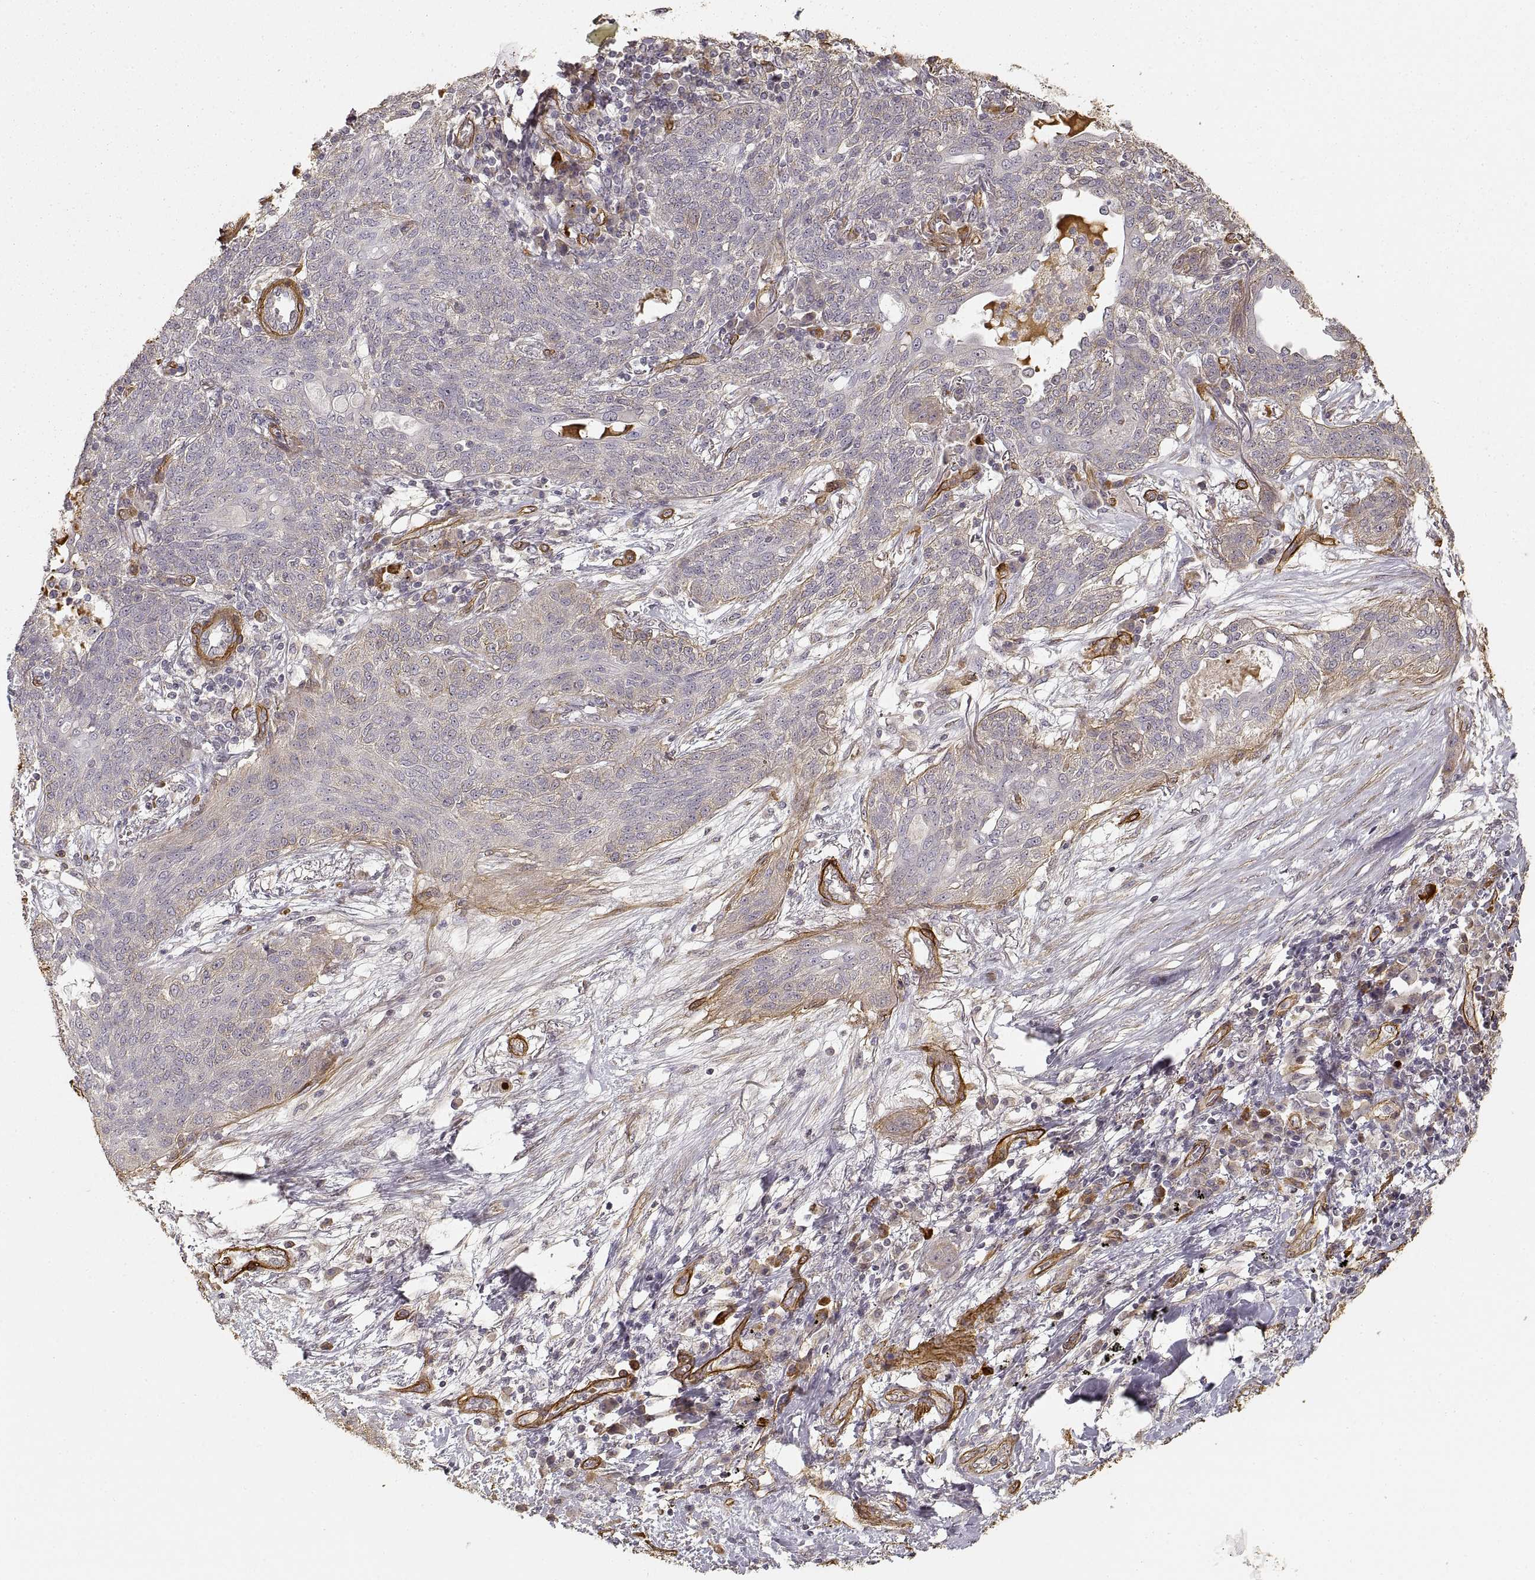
{"staining": {"intensity": "negative", "quantity": "none", "location": "none"}, "tissue": "lung cancer", "cell_type": "Tumor cells", "image_type": "cancer", "snomed": [{"axis": "morphology", "description": "Squamous cell carcinoma, NOS"}, {"axis": "topography", "description": "Lung"}], "caption": "Tumor cells are negative for protein expression in human lung squamous cell carcinoma.", "gene": "LAMA4", "patient": {"sex": "female", "age": 70}}